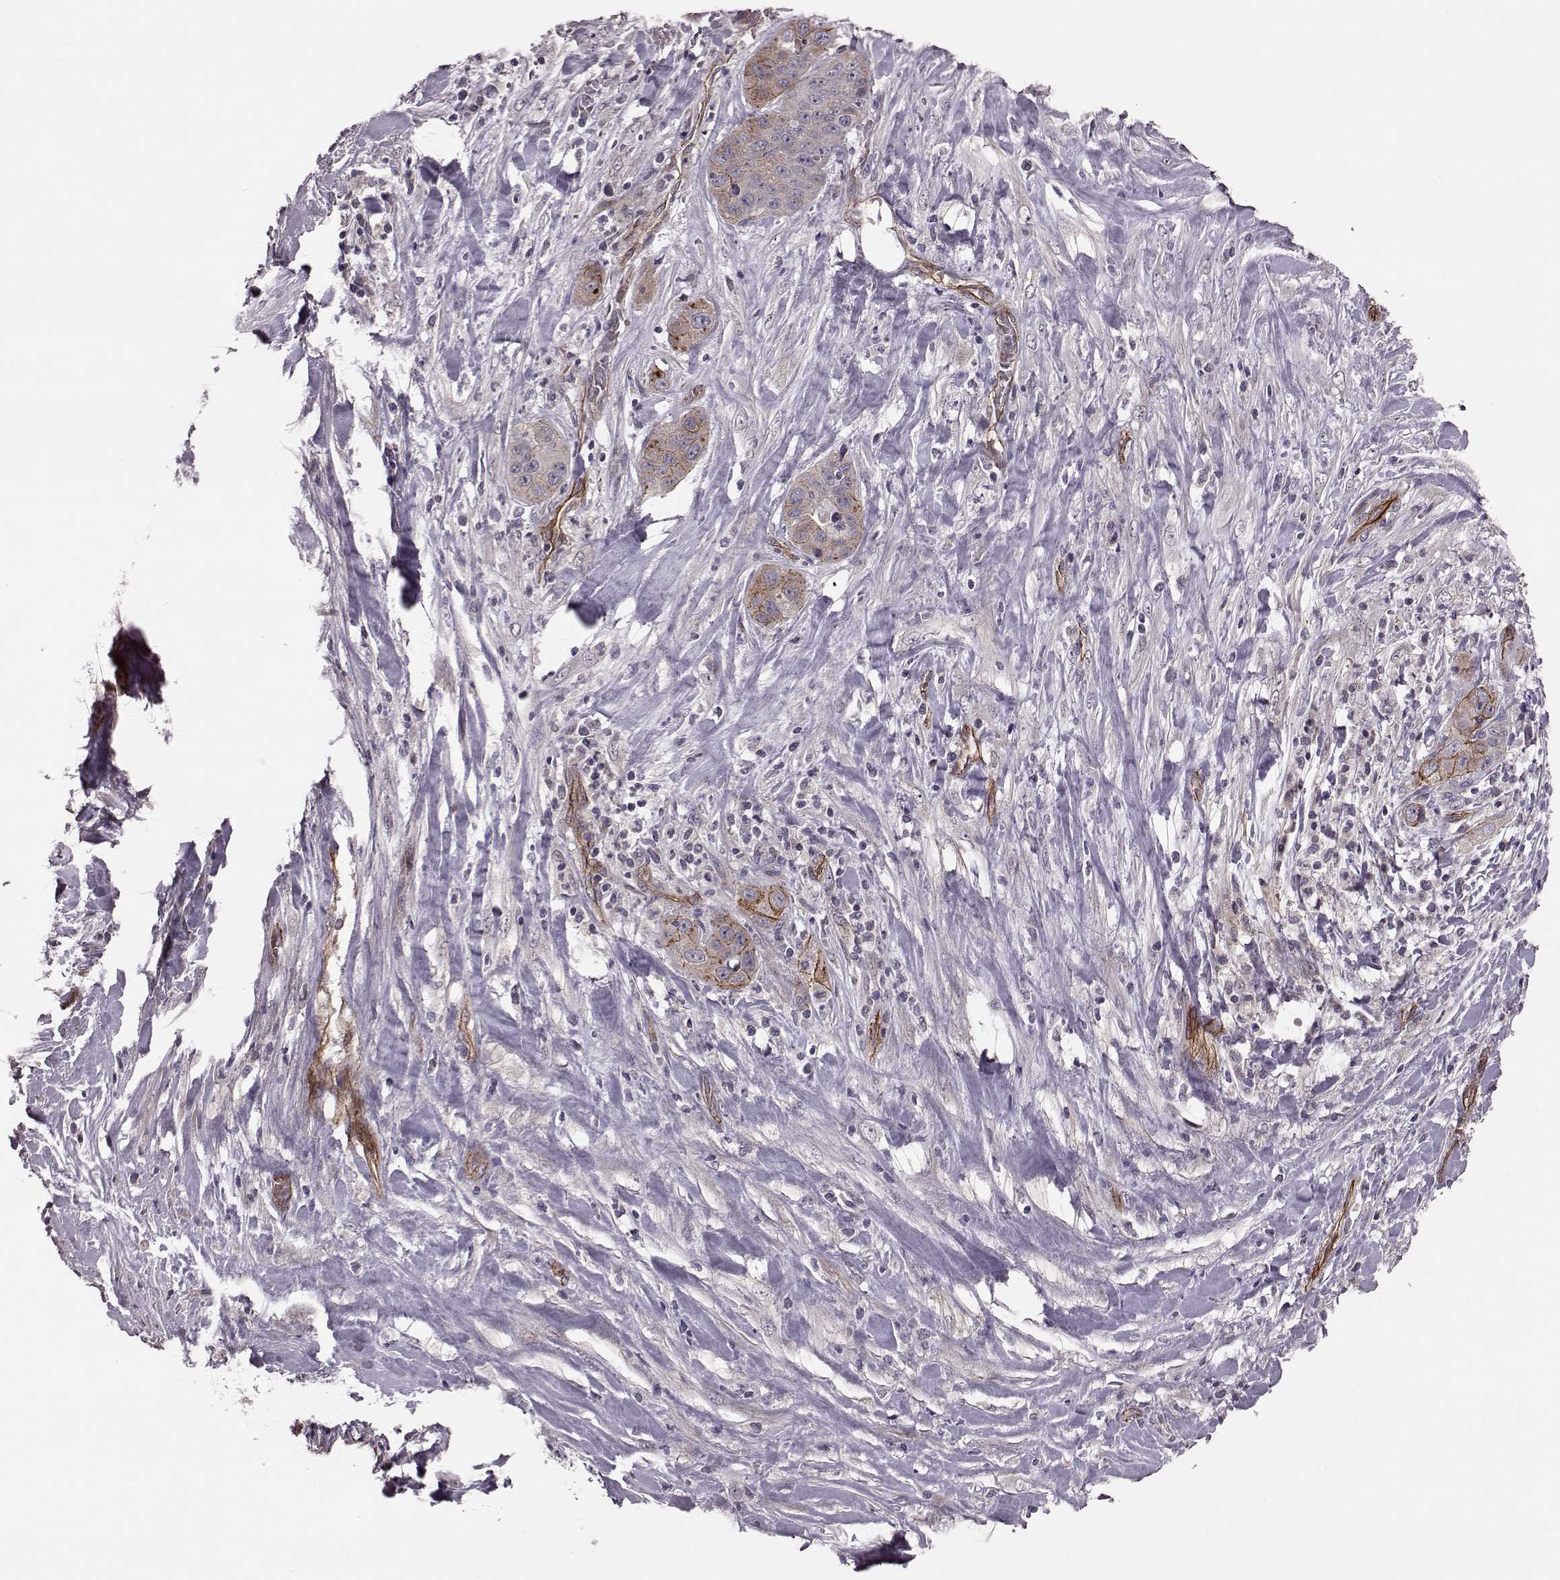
{"staining": {"intensity": "strong", "quantity": "<25%", "location": "cytoplasmic/membranous"}, "tissue": "liver cancer", "cell_type": "Tumor cells", "image_type": "cancer", "snomed": [{"axis": "morphology", "description": "Cholangiocarcinoma"}, {"axis": "topography", "description": "Liver"}], "caption": "Immunohistochemistry histopathology image of neoplastic tissue: human liver cholangiocarcinoma stained using immunohistochemistry displays medium levels of strong protein expression localized specifically in the cytoplasmic/membranous of tumor cells, appearing as a cytoplasmic/membranous brown color.", "gene": "SYNPO", "patient": {"sex": "female", "age": 52}}